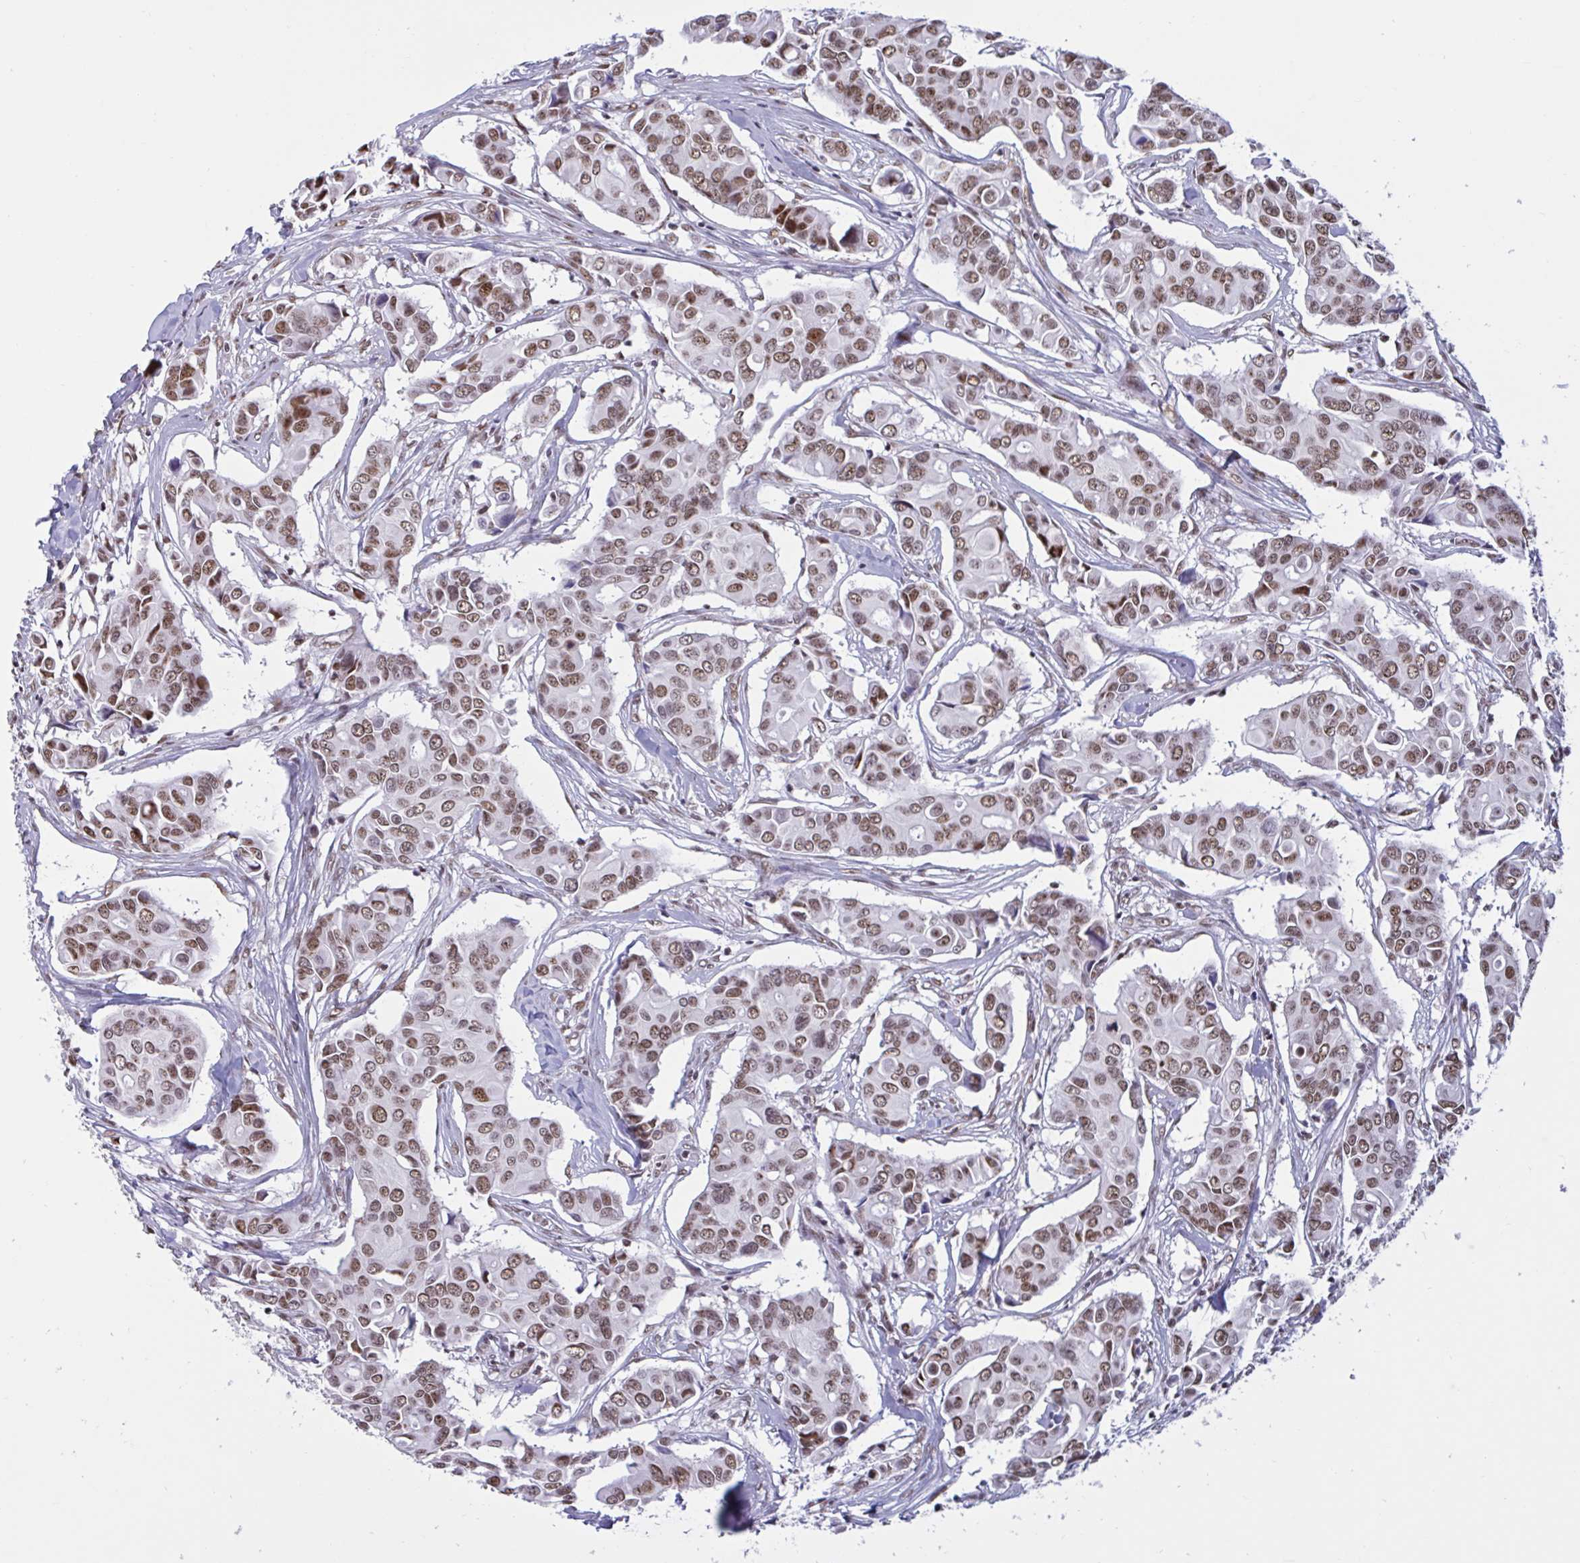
{"staining": {"intensity": "moderate", "quantity": ">75%", "location": "nuclear"}, "tissue": "breast cancer", "cell_type": "Tumor cells", "image_type": "cancer", "snomed": [{"axis": "morphology", "description": "Duct carcinoma"}, {"axis": "topography", "description": "Breast"}], "caption": "Tumor cells demonstrate medium levels of moderate nuclear expression in about >75% of cells in breast cancer (invasive ductal carcinoma).", "gene": "CBFA2T2", "patient": {"sex": "female", "age": 54}}